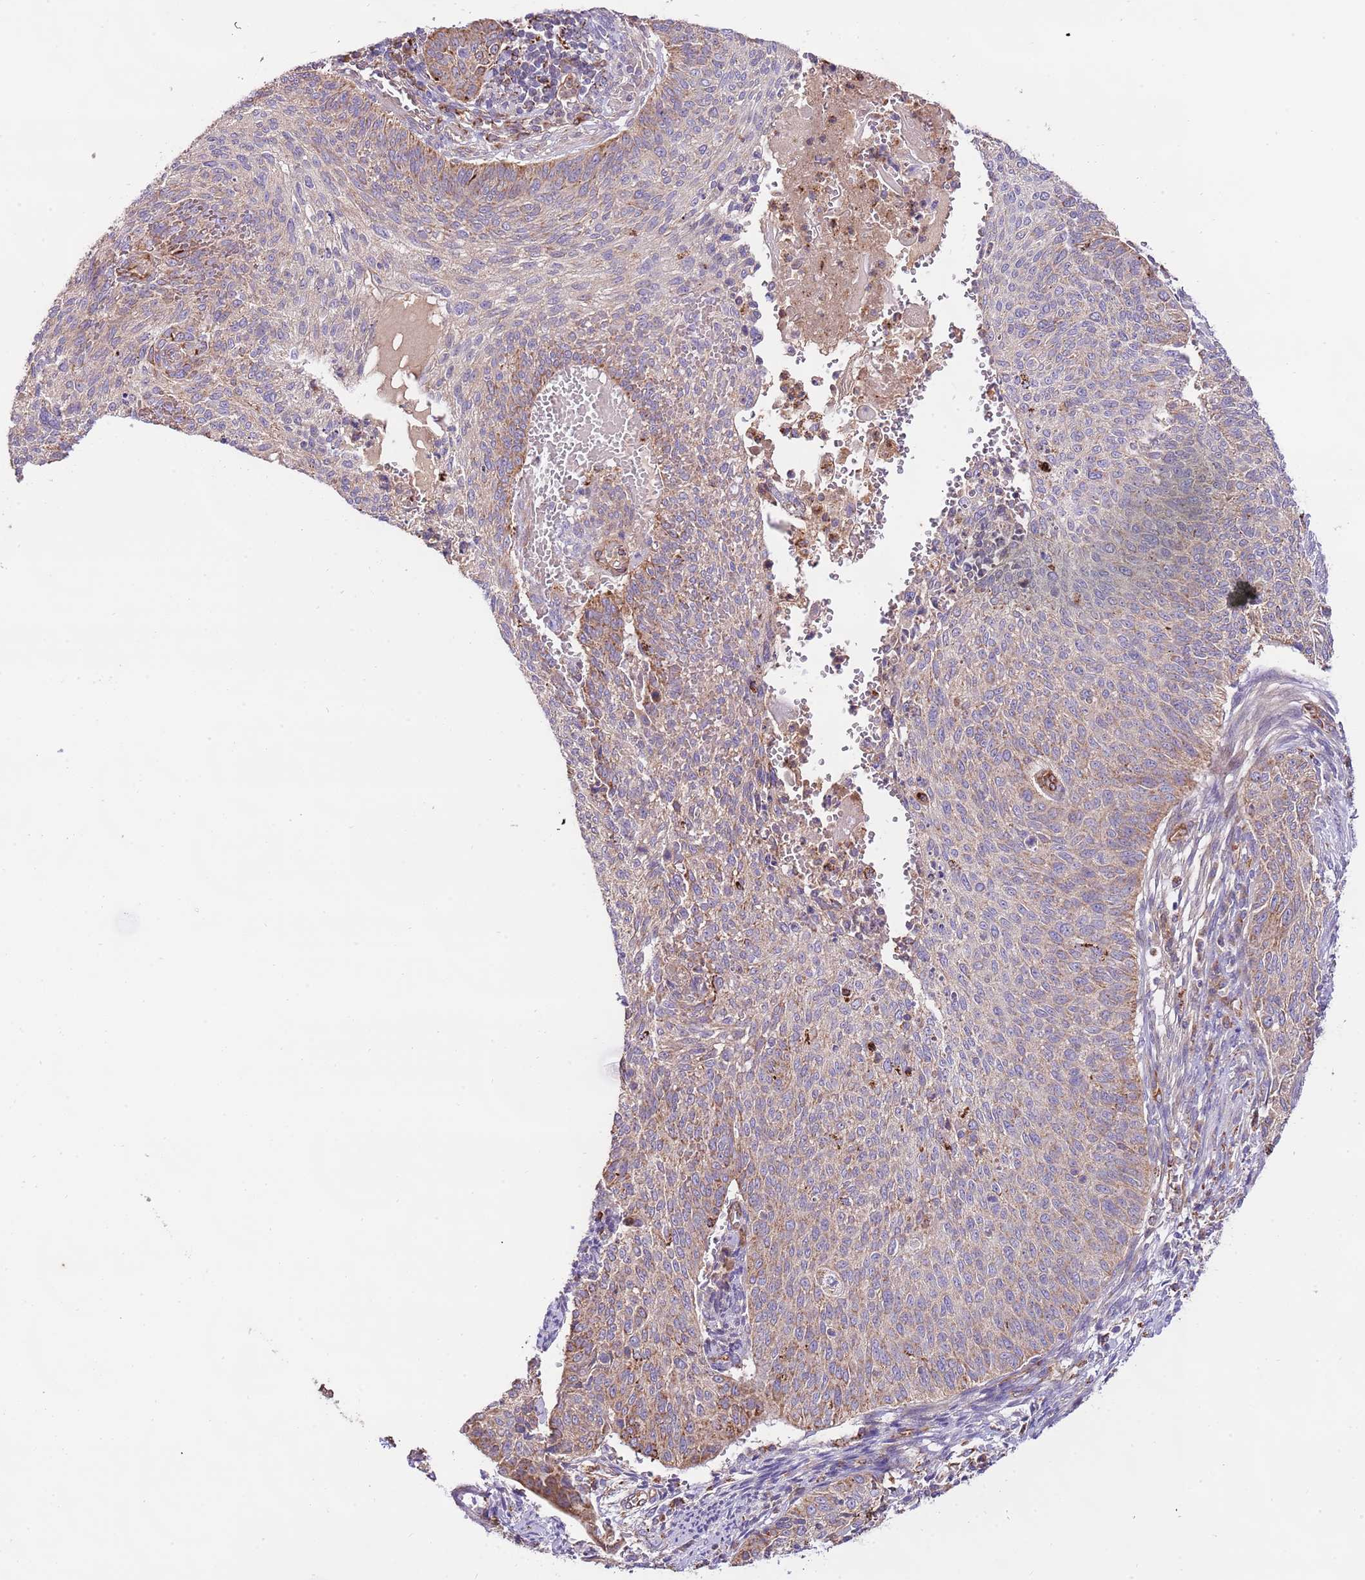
{"staining": {"intensity": "moderate", "quantity": "25%-75%", "location": "cytoplasmic/membranous"}, "tissue": "cervical cancer", "cell_type": "Tumor cells", "image_type": "cancer", "snomed": [{"axis": "morphology", "description": "Squamous cell carcinoma, NOS"}, {"axis": "topography", "description": "Cervix"}], "caption": "Immunohistochemistry (IHC) (DAB (3,3'-diaminobenzidine)) staining of cervical squamous cell carcinoma demonstrates moderate cytoplasmic/membranous protein expression in about 25%-75% of tumor cells. (brown staining indicates protein expression, while blue staining denotes nuclei).", "gene": "DOCK6", "patient": {"sex": "female", "age": 70}}